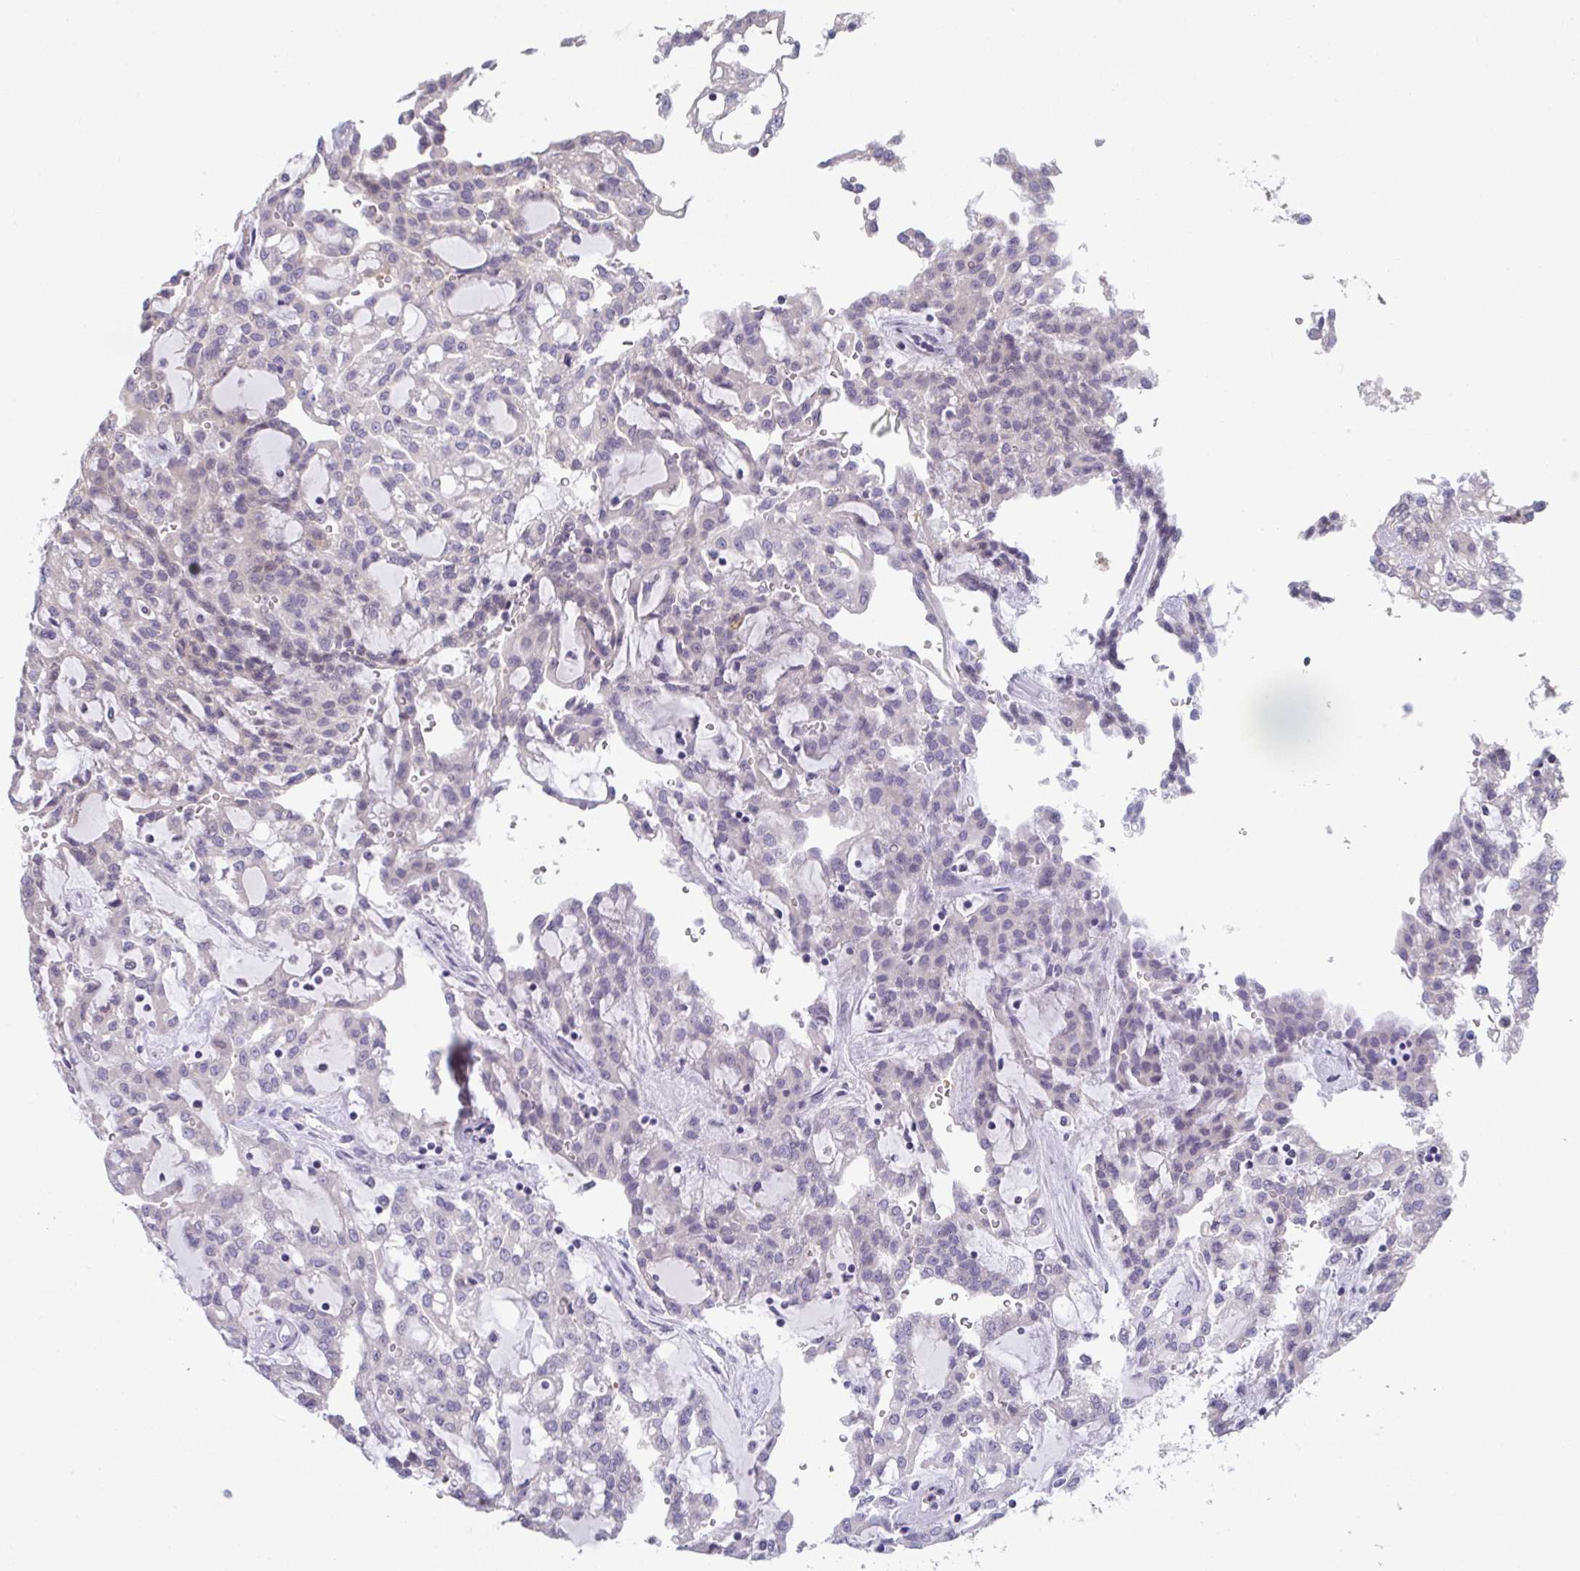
{"staining": {"intensity": "weak", "quantity": "<25%", "location": "nuclear"}, "tissue": "renal cancer", "cell_type": "Tumor cells", "image_type": "cancer", "snomed": [{"axis": "morphology", "description": "Adenocarcinoma, NOS"}, {"axis": "topography", "description": "Kidney"}], "caption": "There is no significant positivity in tumor cells of renal adenocarcinoma.", "gene": "RIOK1", "patient": {"sex": "male", "age": 63}}